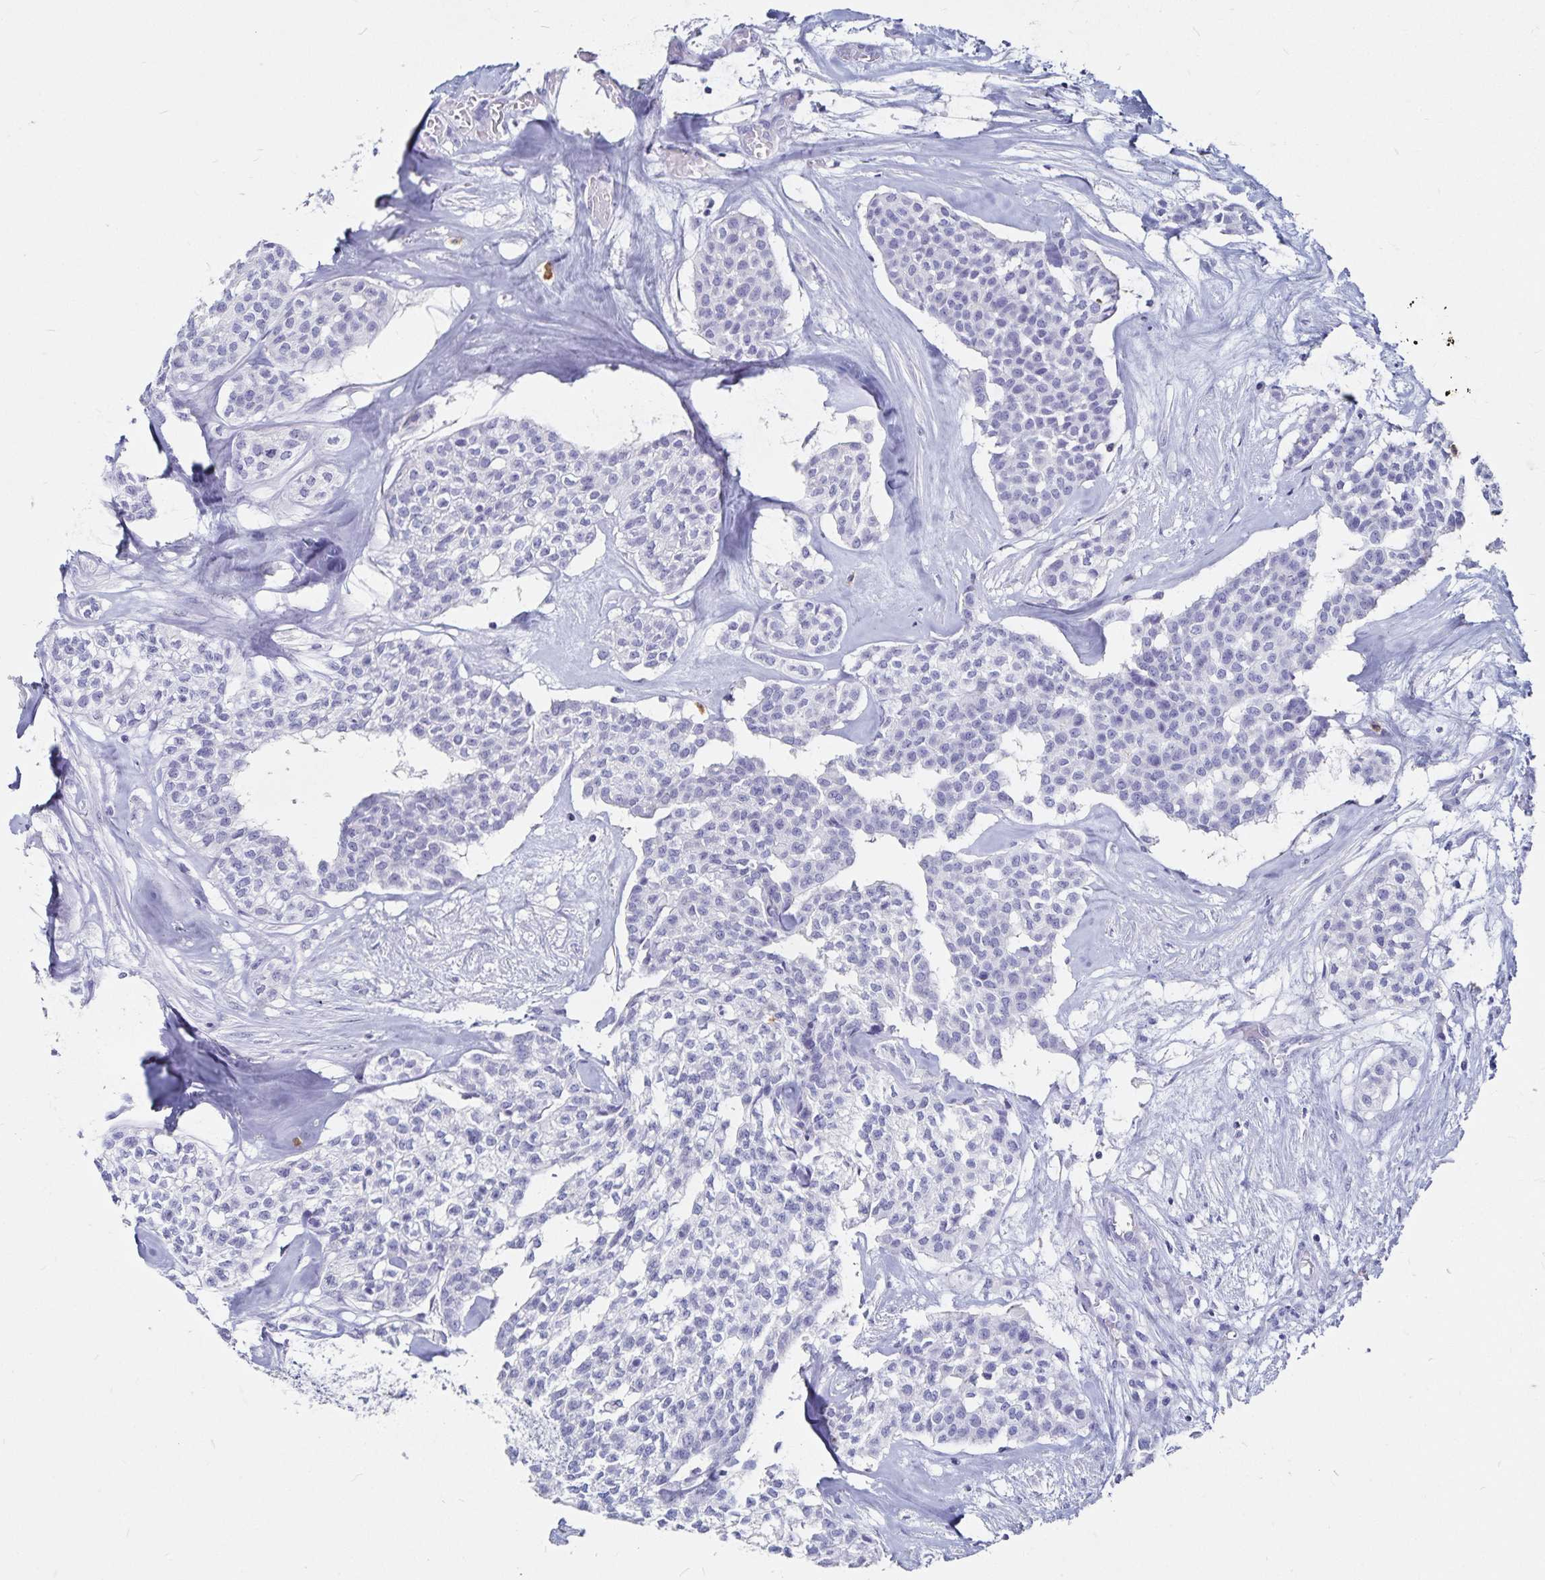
{"staining": {"intensity": "negative", "quantity": "none", "location": "none"}, "tissue": "head and neck cancer", "cell_type": "Tumor cells", "image_type": "cancer", "snomed": [{"axis": "morphology", "description": "Adenocarcinoma, NOS"}, {"axis": "topography", "description": "Head-Neck"}], "caption": "Tumor cells show no significant expression in head and neck adenocarcinoma.", "gene": "TNIP1", "patient": {"sex": "male", "age": 81}}